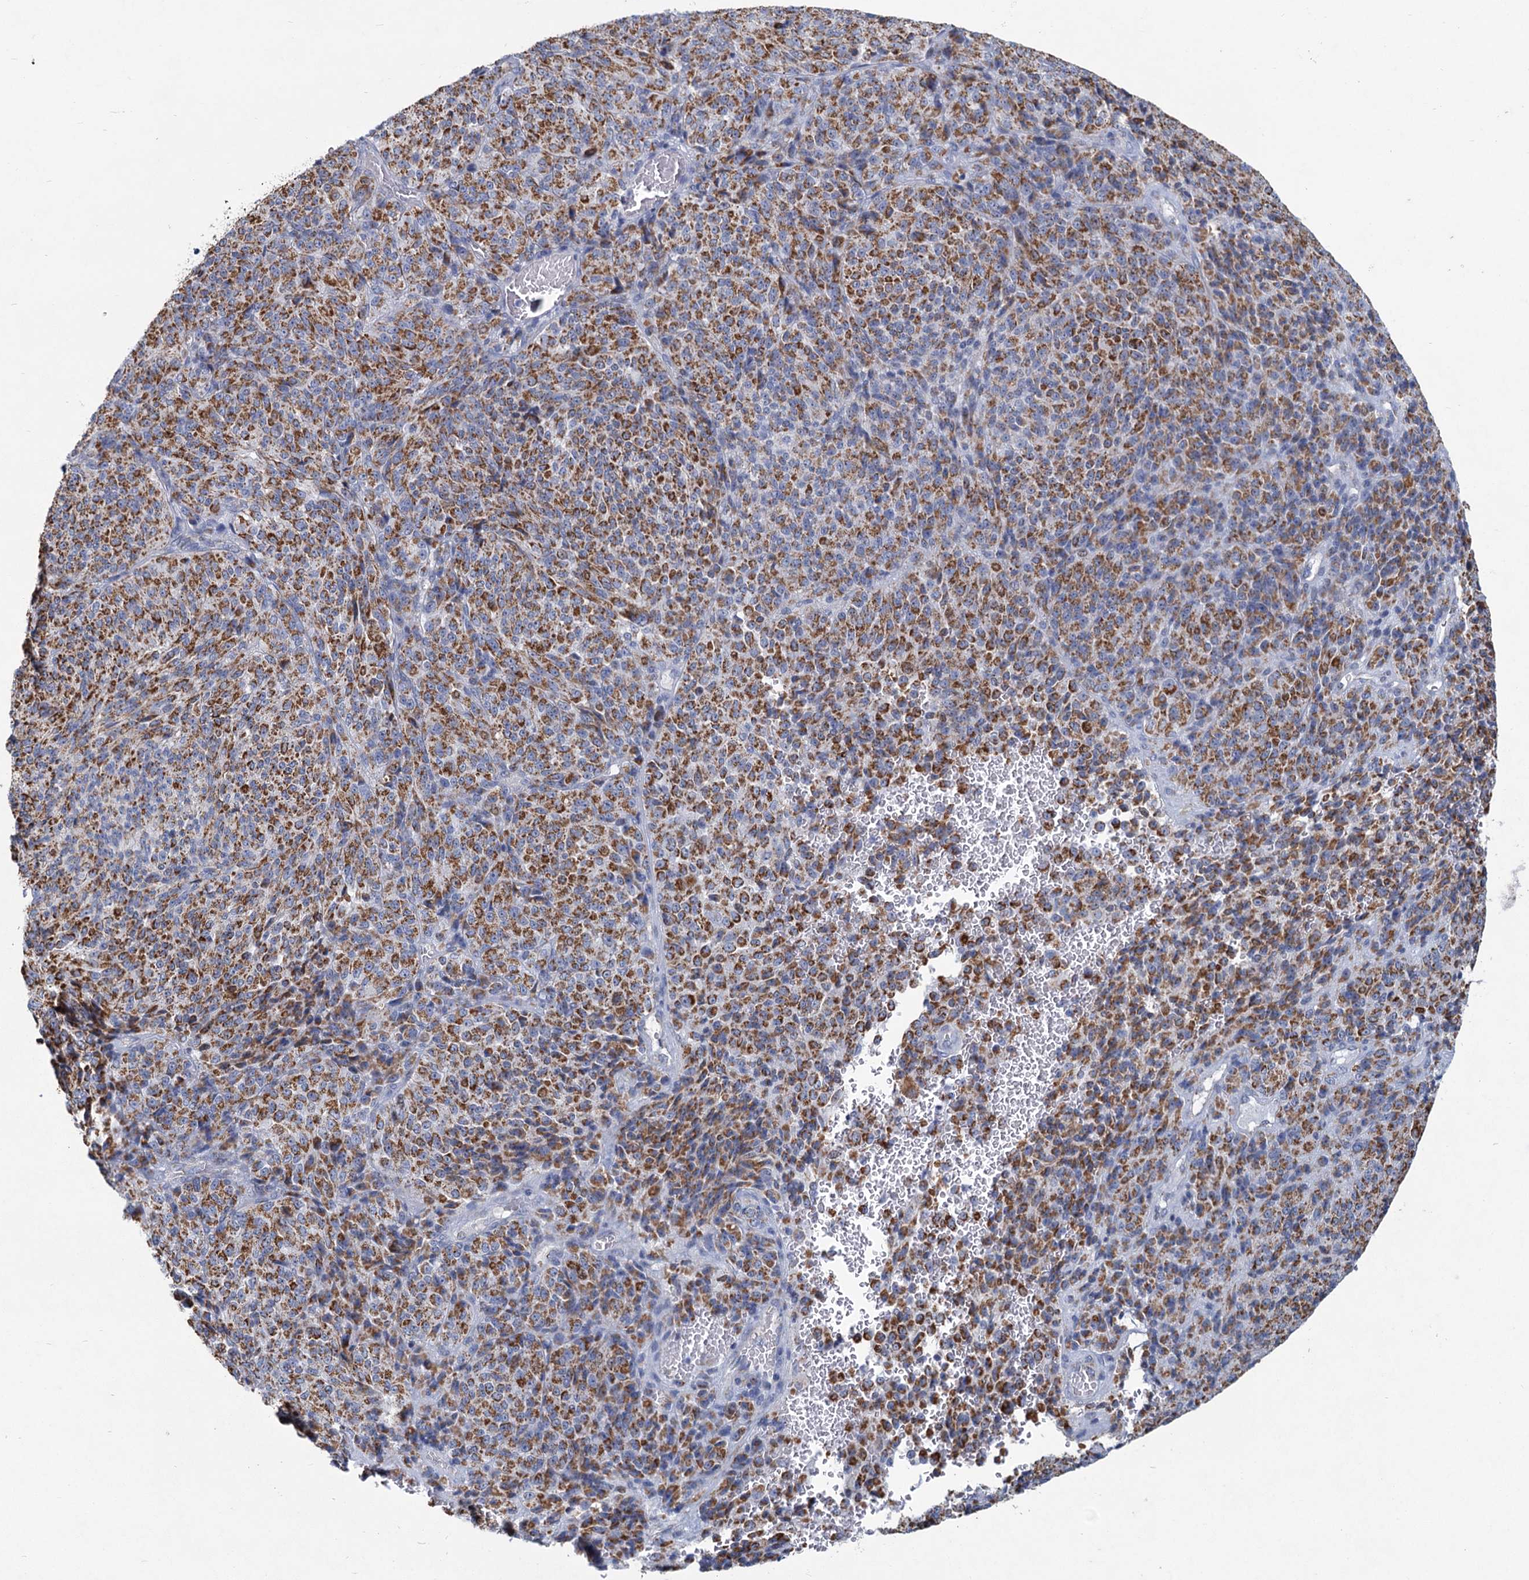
{"staining": {"intensity": "moderate", "quantity": ">75%", "location": "cytoplasmic/membranous"}, "tissue": "melanoma", "cell_type": "Tumor cells", "image_type": "cancer", "snomed": [{"axis": "morphology", "description": "Malignant melanoma, Metastatic site"}, {"axis": "topography", "description": "Brain"}], "caption": "Brown immunohistochemical staining in melanoma reveals moderate cytoplasmic/membranous staining in approximately >75% of tumor cells. The protein is shown in brown color, while the nuclei are stained blue.", "gene": "NDUFC2", "patient": {"sex": "female", "age": 56}}